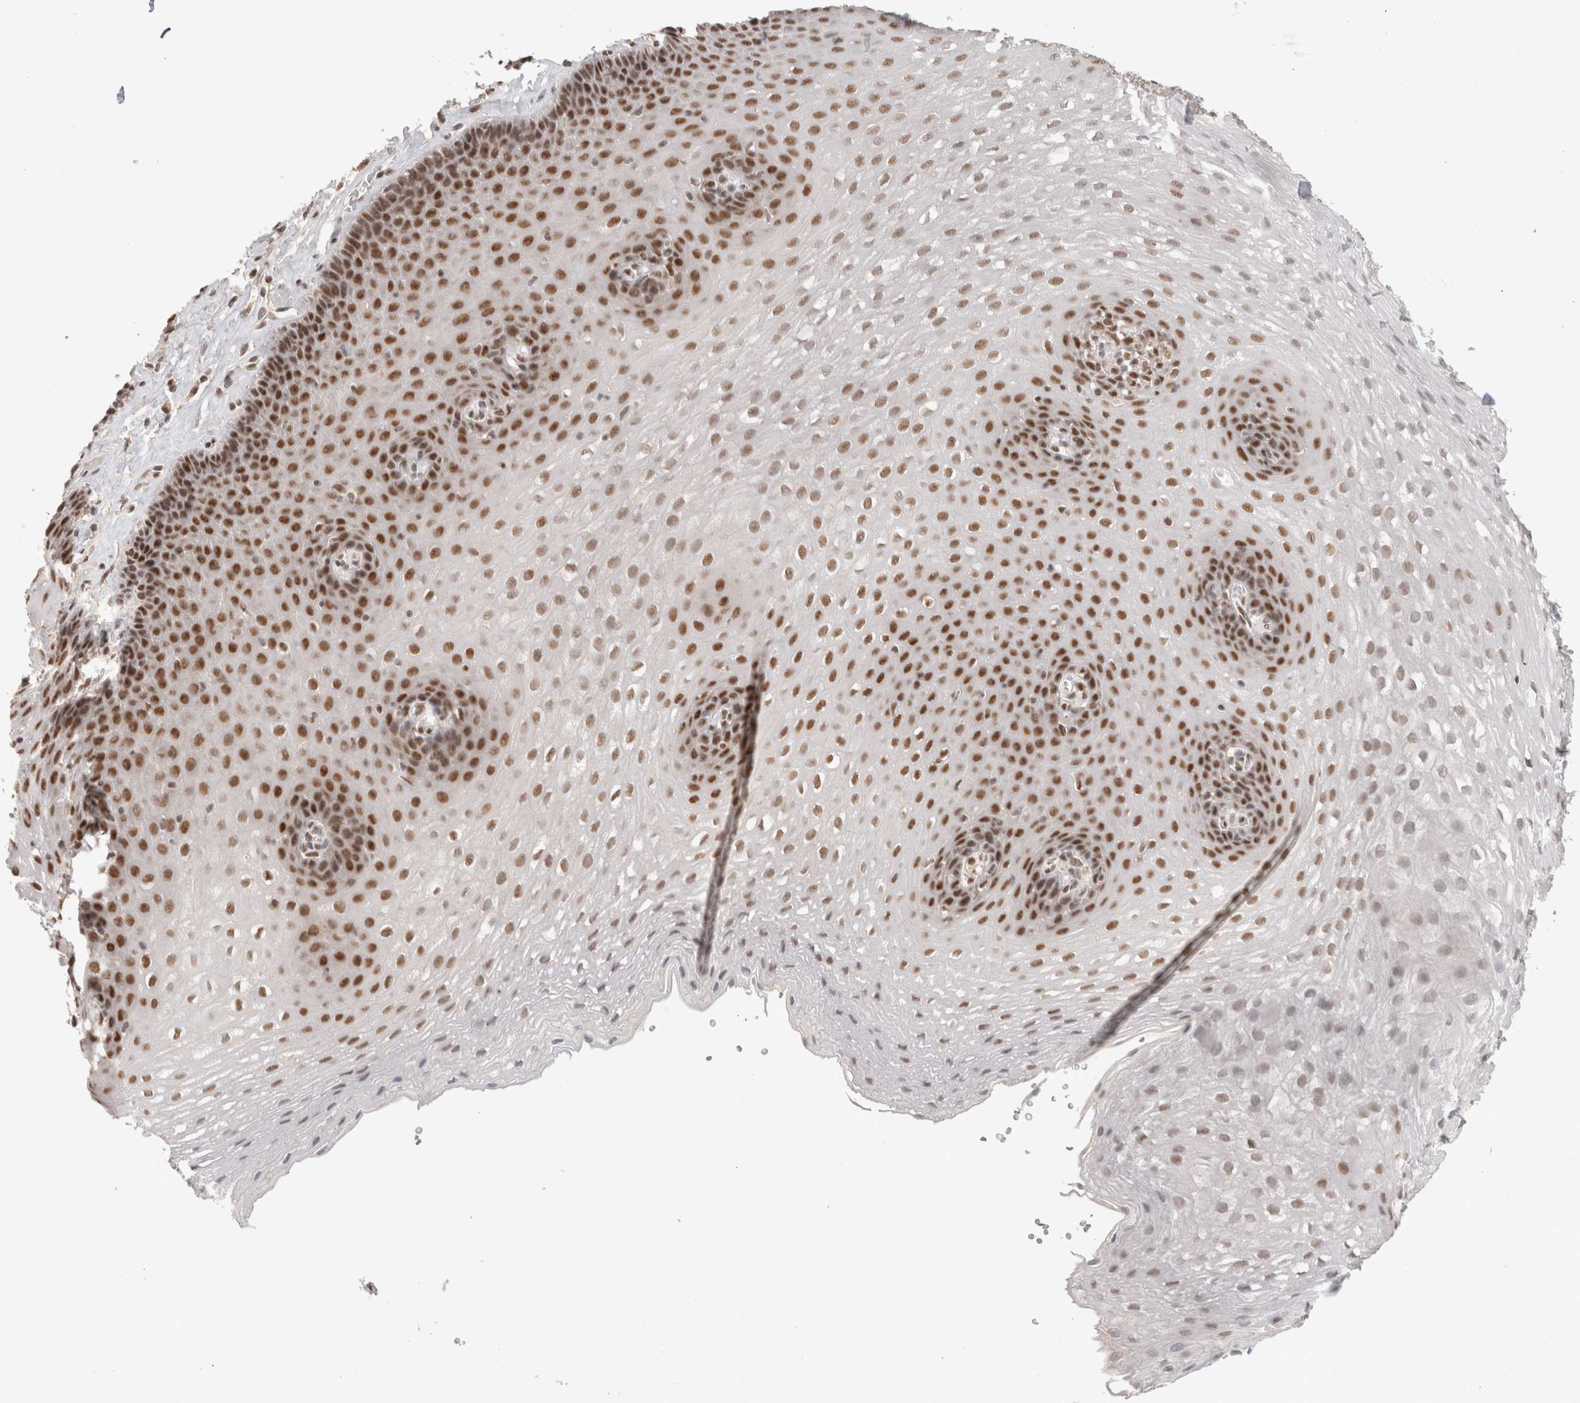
{"staining": {"intensity": "strong", "quantity": "25%-75%", "location": "nuclear"}, "tissue": "esophagus", "cell_type": "Squamous epithelial cells", "image_type": "normal", "snomed": [{"axis": "morphology", "description": "Normal tissue, NOS"}, {"axis": "topography", "description": "Esophagus"}], "caption": "A high-resolution photomicrograph shows IHC staining of unremarkable esophagus, which exhibits strong nuclear expression in approximately 25%-75% of squamous epithelial cells.", "gene": "ZNF830", "patient": {"sex": "female", "age": 66}}